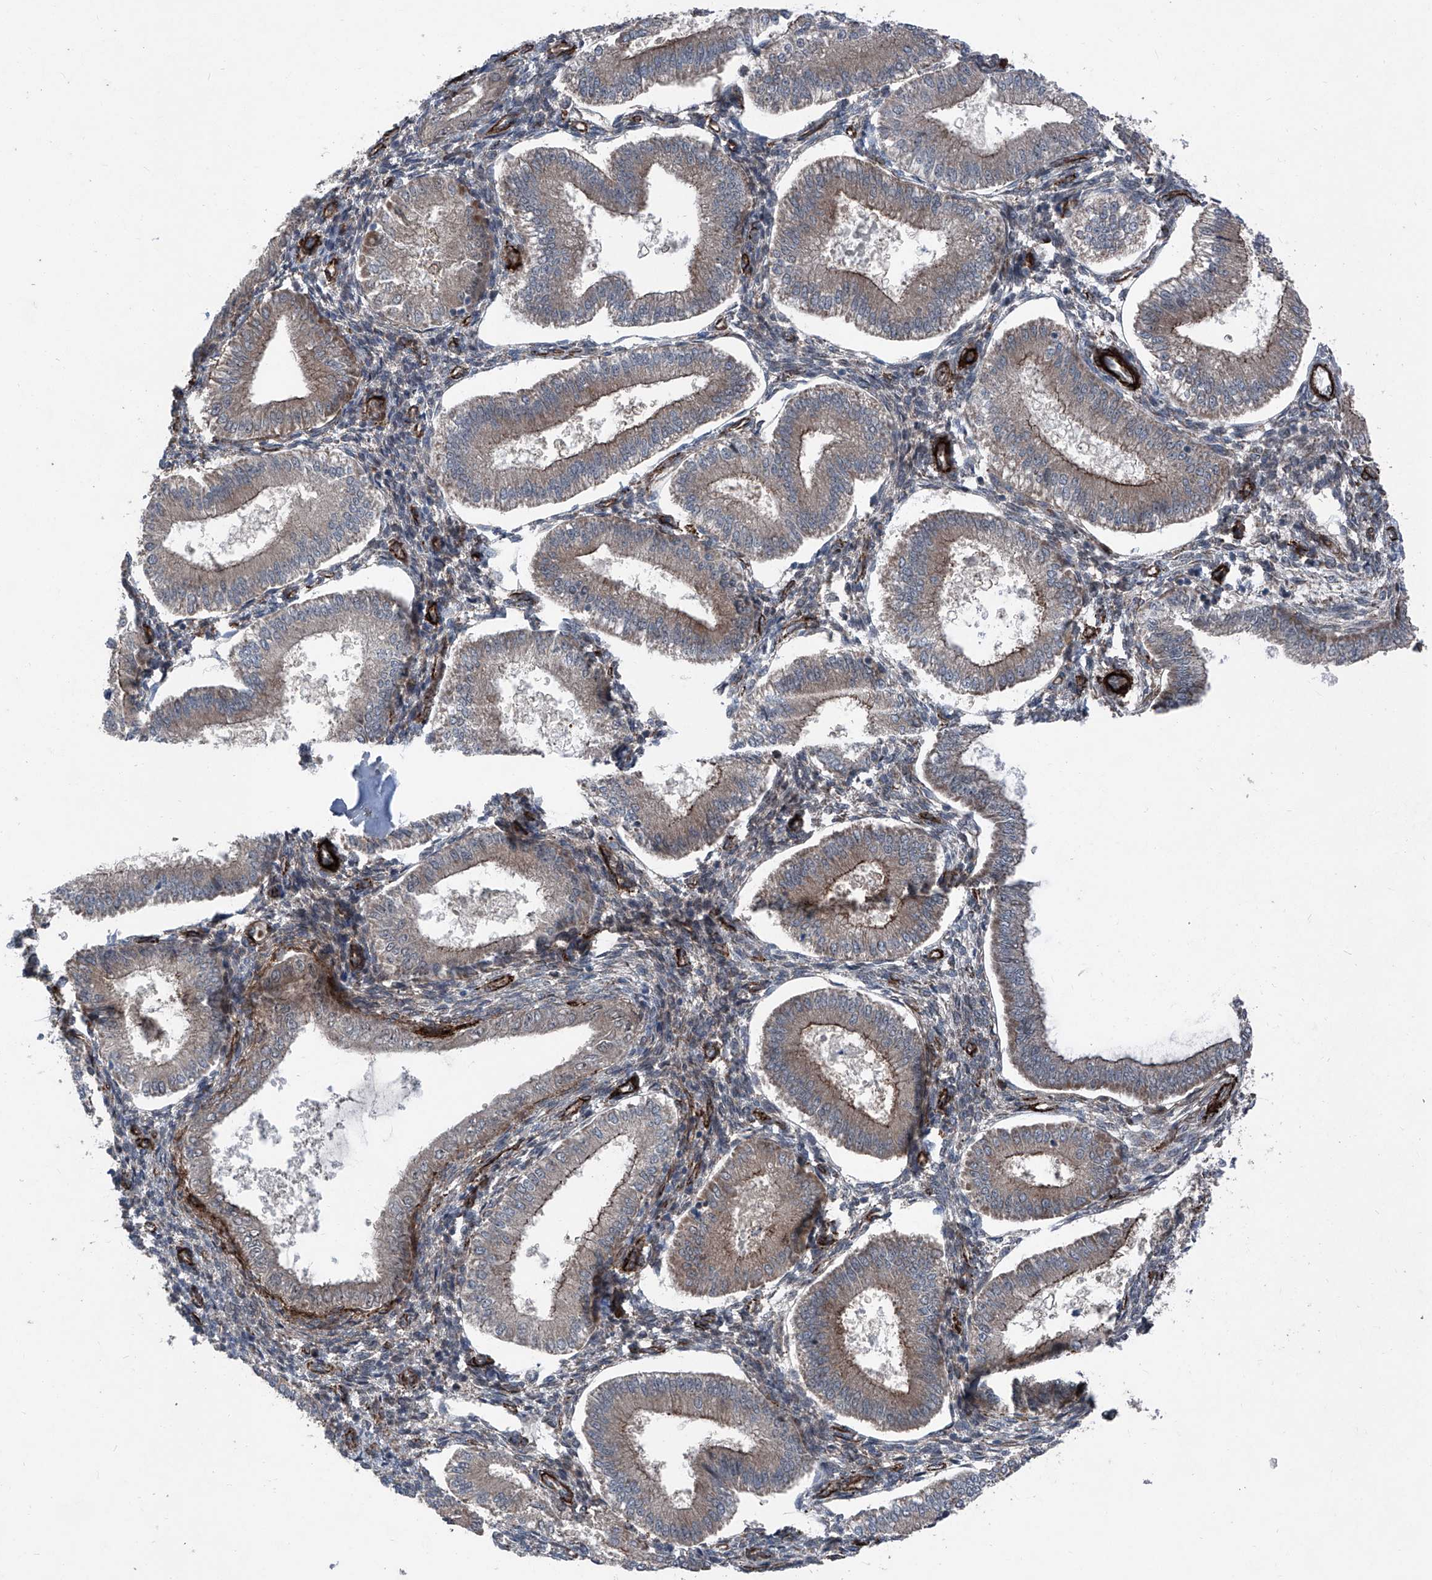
{"staining": {"intensity": "moderate", "quantity": "25%-75%", "location": "cytoplasmic/membranous"}, "tissue": "endometrium", "cell_type": "Cells in endometrial stroma", "image_type": "normal", "snomed": [{"axis": "morphology", "description": "Normal tissue, NOS"}, {"axis": "topography", "description": "Endometrium"}], "caption": "Protein staining exhibits moderate cytoplasmic/membranous expression in approximately 25%-75% of cells in endometrial stroma in unremarkable endometrium.", "gene": "COA7", "patient": {"sex": "female", "age": 39}}